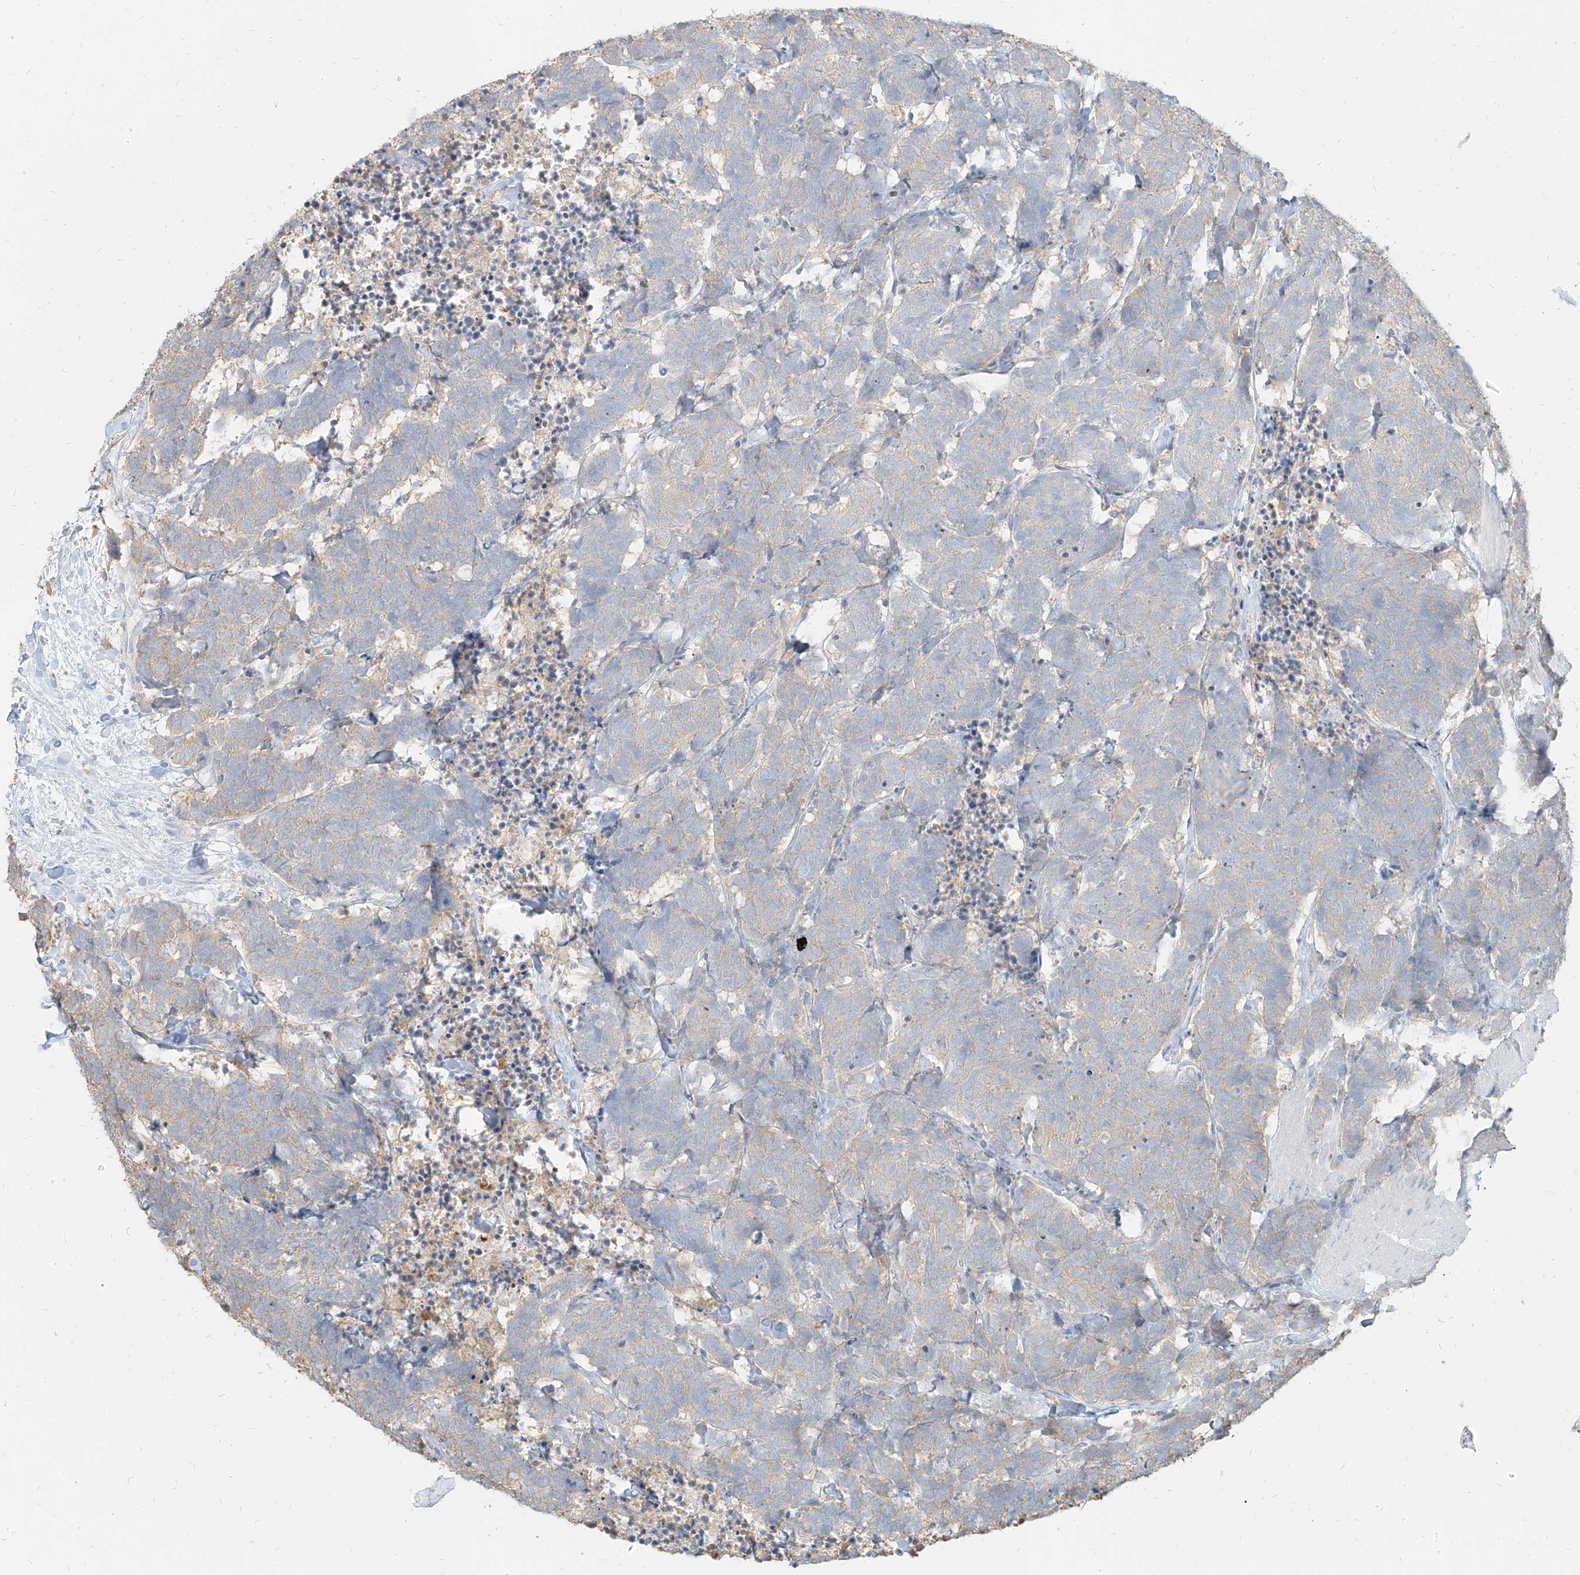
{"staining": {"intensity": "weak", "quantity": "<25%", "location": "cytoplasmic/membranous"}, "tissue": "carcinoid", "cell_type": "Tumor cells", "image_type": "cancer", "snomed": [{"axis": "morphology", "description": "Carcinoma, NOS"}, {"axis": "morphology", "description": "Carcinoid, malignant, NOS"}, {"axis": "topography", "description": "Urinary bladder"}], "caption": "Tumor cells are negative for brown protein staining in carcinoid.", "gene": "PGD", "patient": {"sex": "male", "age": 57}}